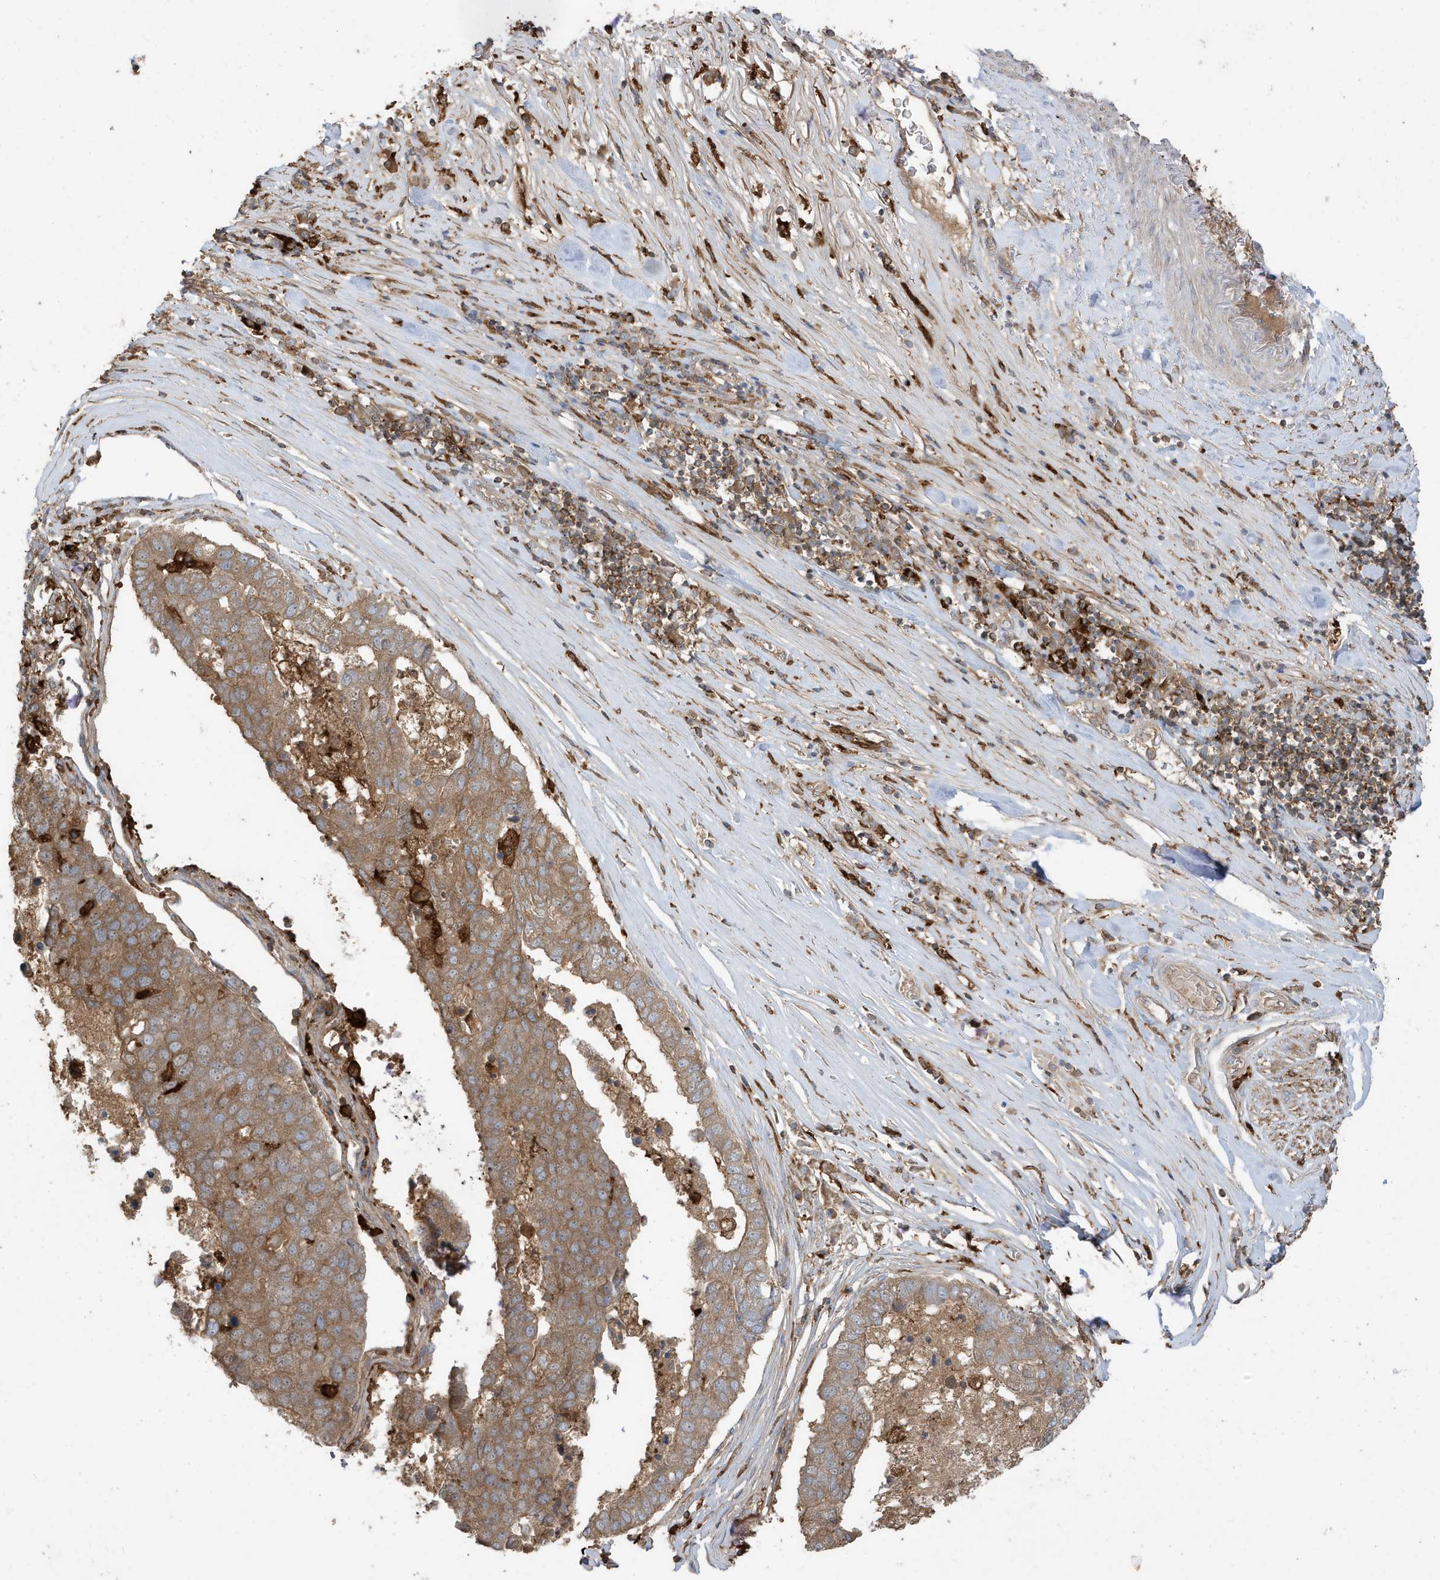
{"staining": {"intensity": "moderate", "quantity": ">75%", "location": "cytoplasmic/membranous"}, "tissue": "pancreatic cancer", "cell_type": "Tumor cells", "image_type": "cancer", "snomed": [{"axis": "morphology", "description": "Adenocarcinoma, NOS"}, {"axis": "topography", "description": "Pancreas"}], "caption": "Immunohistochemistry (IHC) photomicrograph of human pancreatic cancer (adenocarcinoma) stained for a protein (brown), which exhibits medium levels of moderate cytoplasmic/membranous staining in about >75% of tumor cells.", "gene": "ABTB1", "patient": {"sex": "female", "age": 61}}